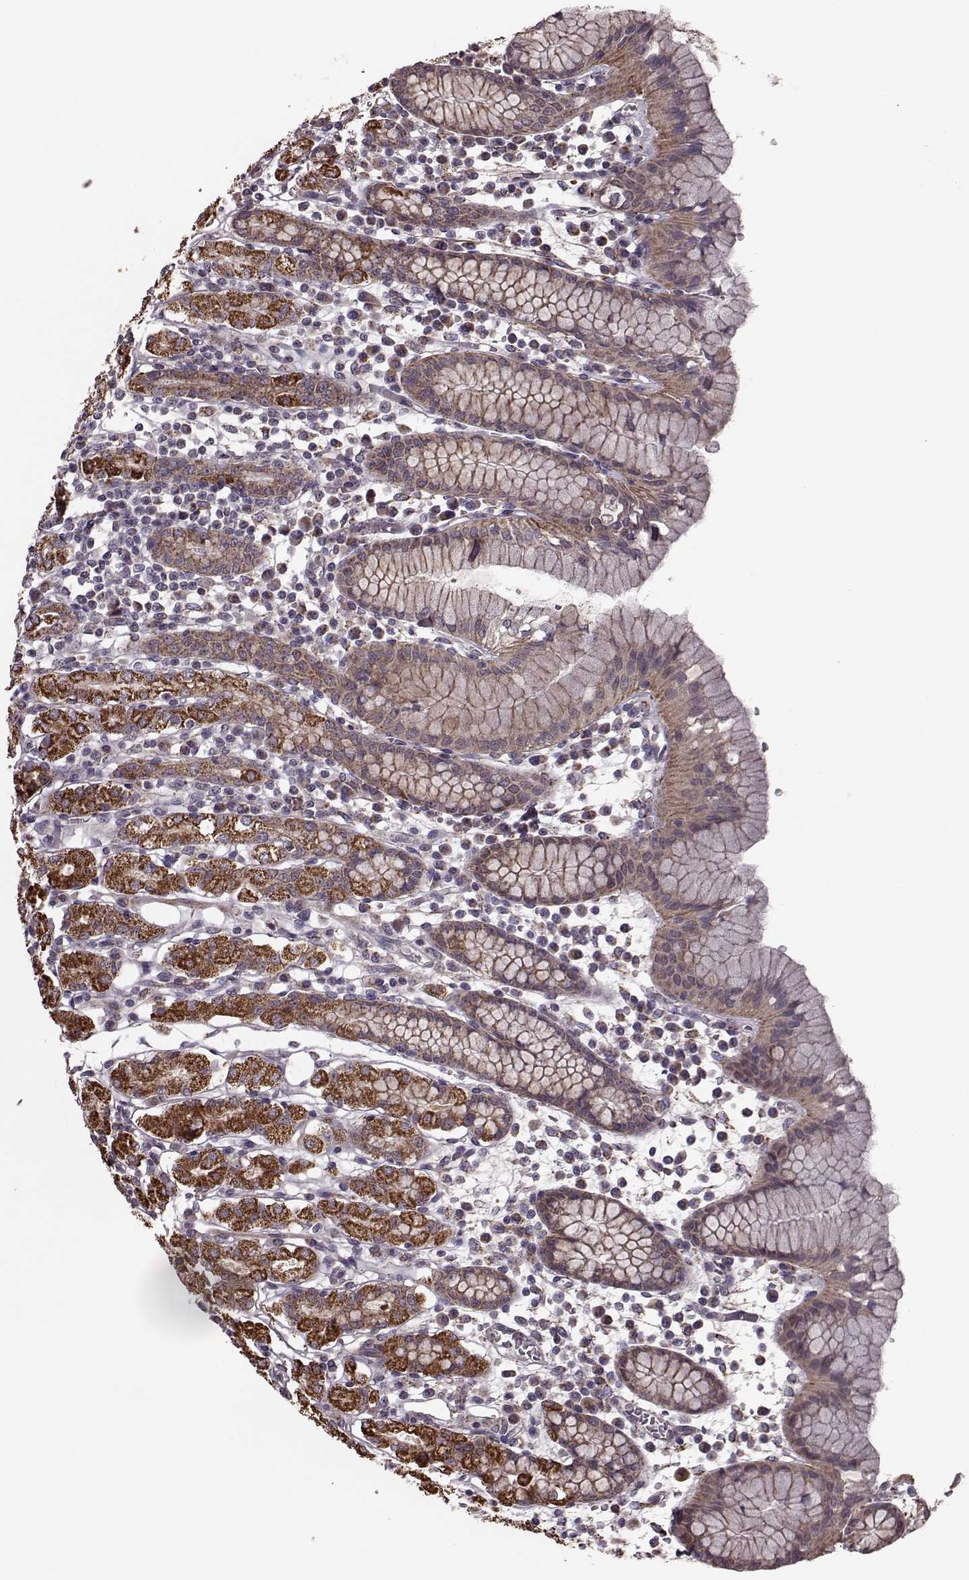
{"staining": {"intensity": "strong", "quantity": "<25%", "location": "cytoplasmic/membranous"}, "tissue": "stomach", "cell_type": "Glandular cells", "image_type": "normal", "snomed": [{"axis": "morphology", "description": "Normal tissue, NOS"}, {"axis": "topography", "description": "Stomach, upper"}, {"axis": "topography", "description": "Stomach"}], "caption": "DAB (3,3'-diaminobenzidine) immunohistochemical staining of normal human stomach displays strong cytoplasmic/membranous protein staining in approximately <25% of glandular cells. (DAB (3,3'-diaminobenzidine) = brown stain, brightfield microscopy at high magnification).", "gene": "PUDP", "patient": {"sex": "male", "age": 62}}